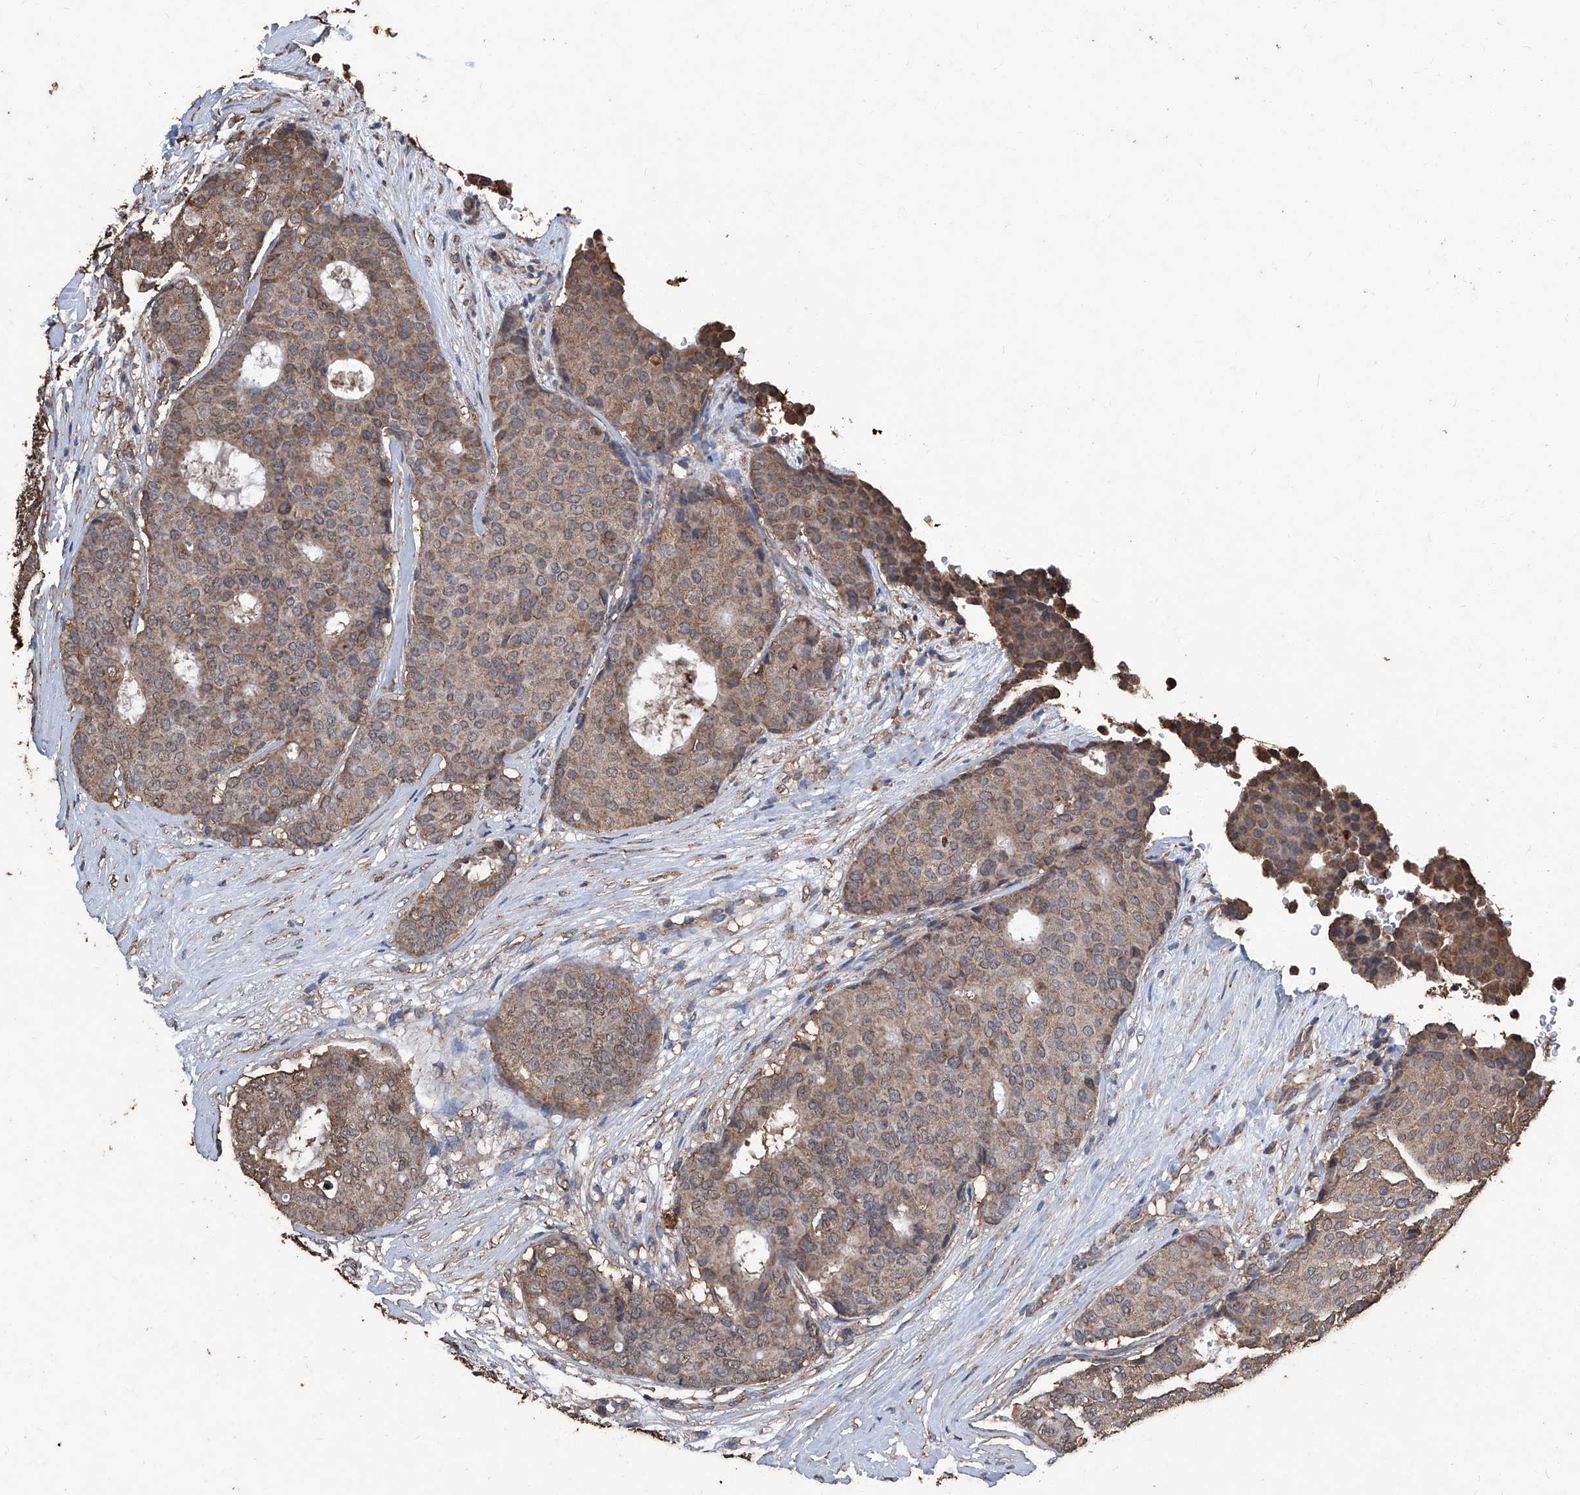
{"staining": {"intensity": "moderate", "quantity": ">75%", "location": "cytoplasmic/membranous"}, "tissue": "breast cancer", "cell_type": "Tumor cells", "image_type": "cancer", "snomed": [{"axis": "morphology", "description": "Duct carcinoma"}, {"axis": "topography", "description": "Breast"}], "caption": "Breast cancer (intraductal carcinoma) stained with immunohistochemistry demonstrates moderate cytoplasmic/membranous staining in about >75% of tumor cells.", "gene": "STARD7", "patient": {"sex": "female", "age": 75}}